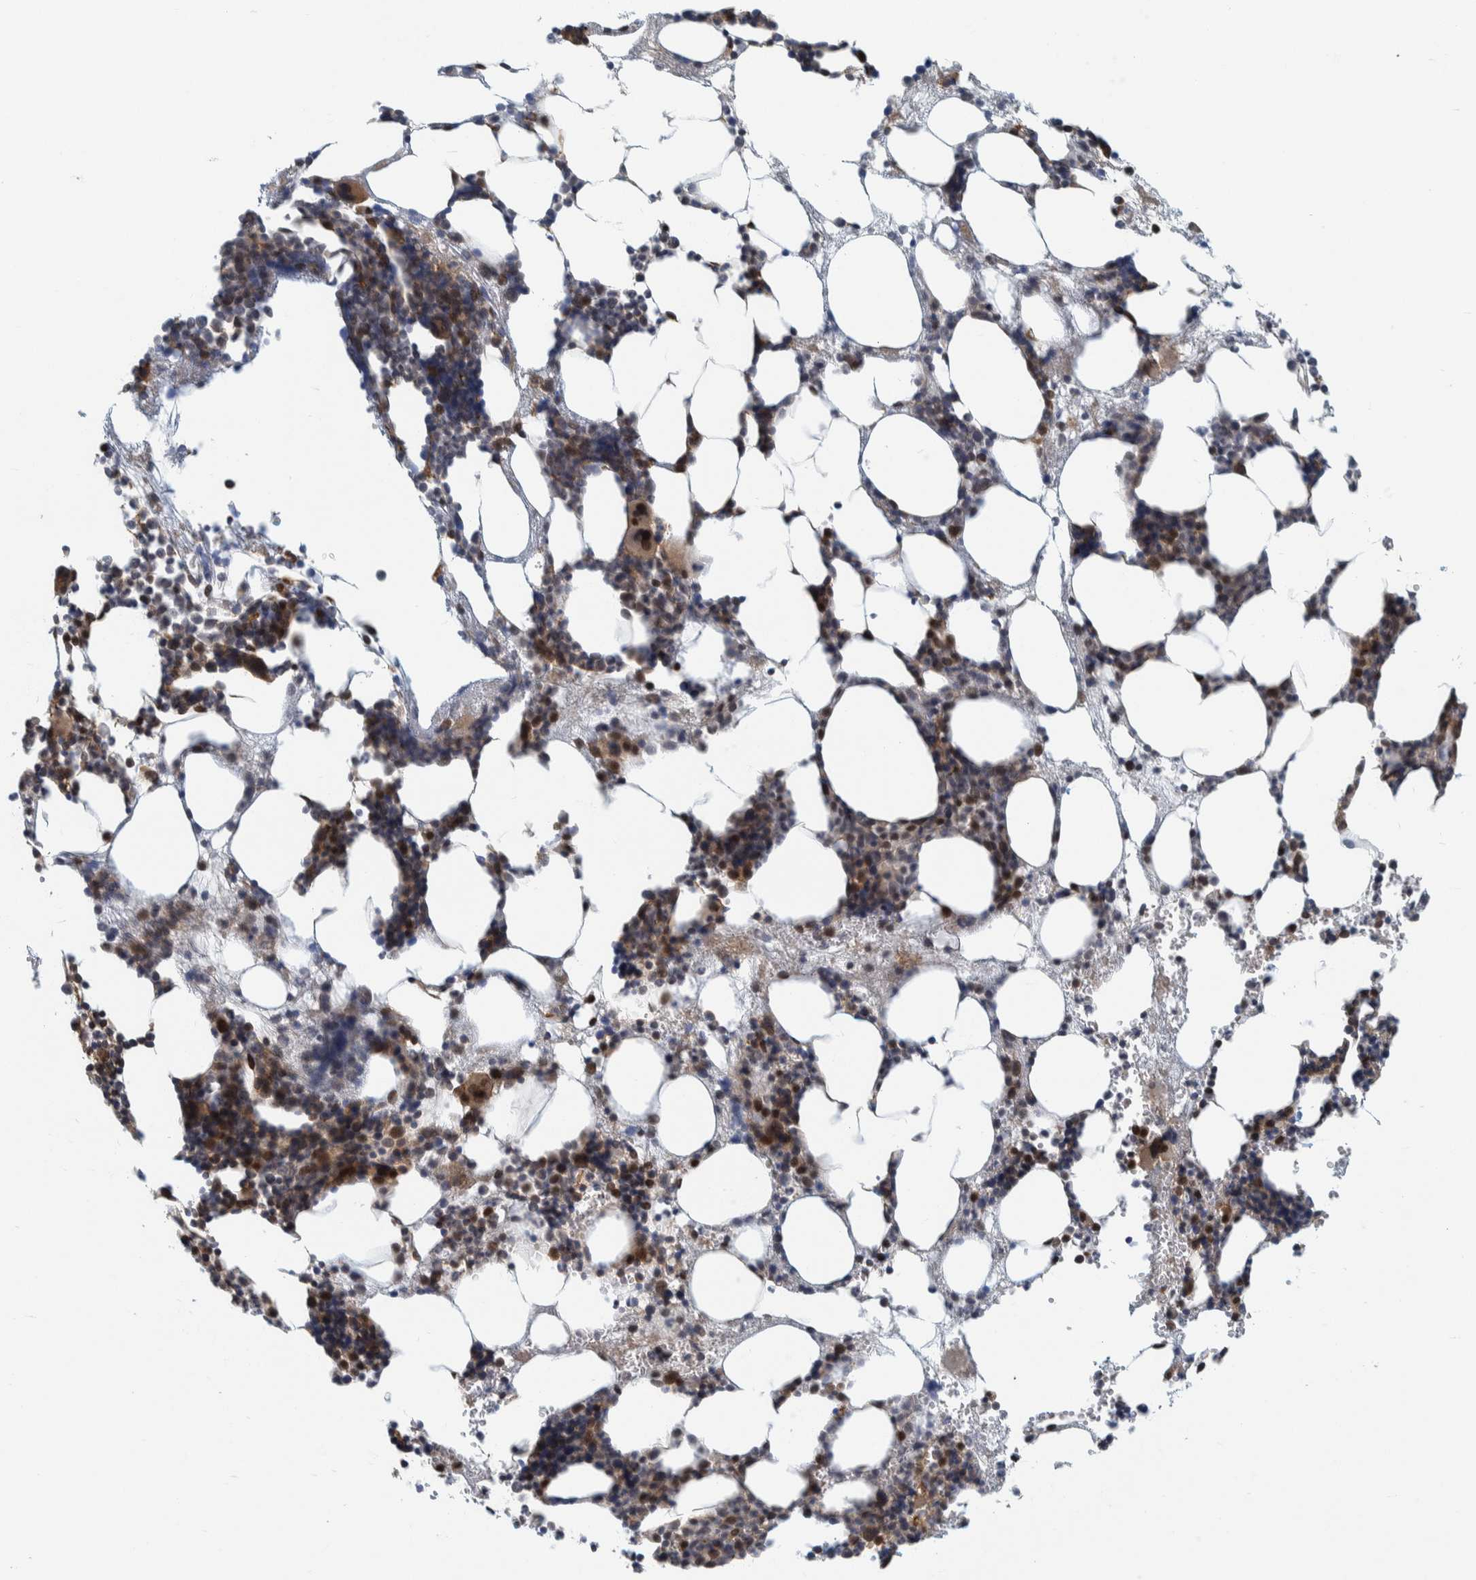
{"staining": {"intensity": "strong", "quantity": "25%-75%", "location": "cytoplasmic/membranous,nuclear"}, "tissue": "bone marrow", "cell_type": "Hematopoietic cells", "image_type": "normal", "snomed": [{"axis": "morphology", "description": "Normal tissue, NOS"}, {"axis": "morphology", "description": "Inflammation, NOS"}, {"axis": "topography", "description": "Bone marrow"}], "caption": "Bone marrow stained with DAB immunohistochemistry reveals high levels of strong cytoplasmic/membranous,nuclear expression in about 25%-75% of hematopoietic cells.", "gene": "COPS3", "patient": {"sex": "female", "age": 67}}